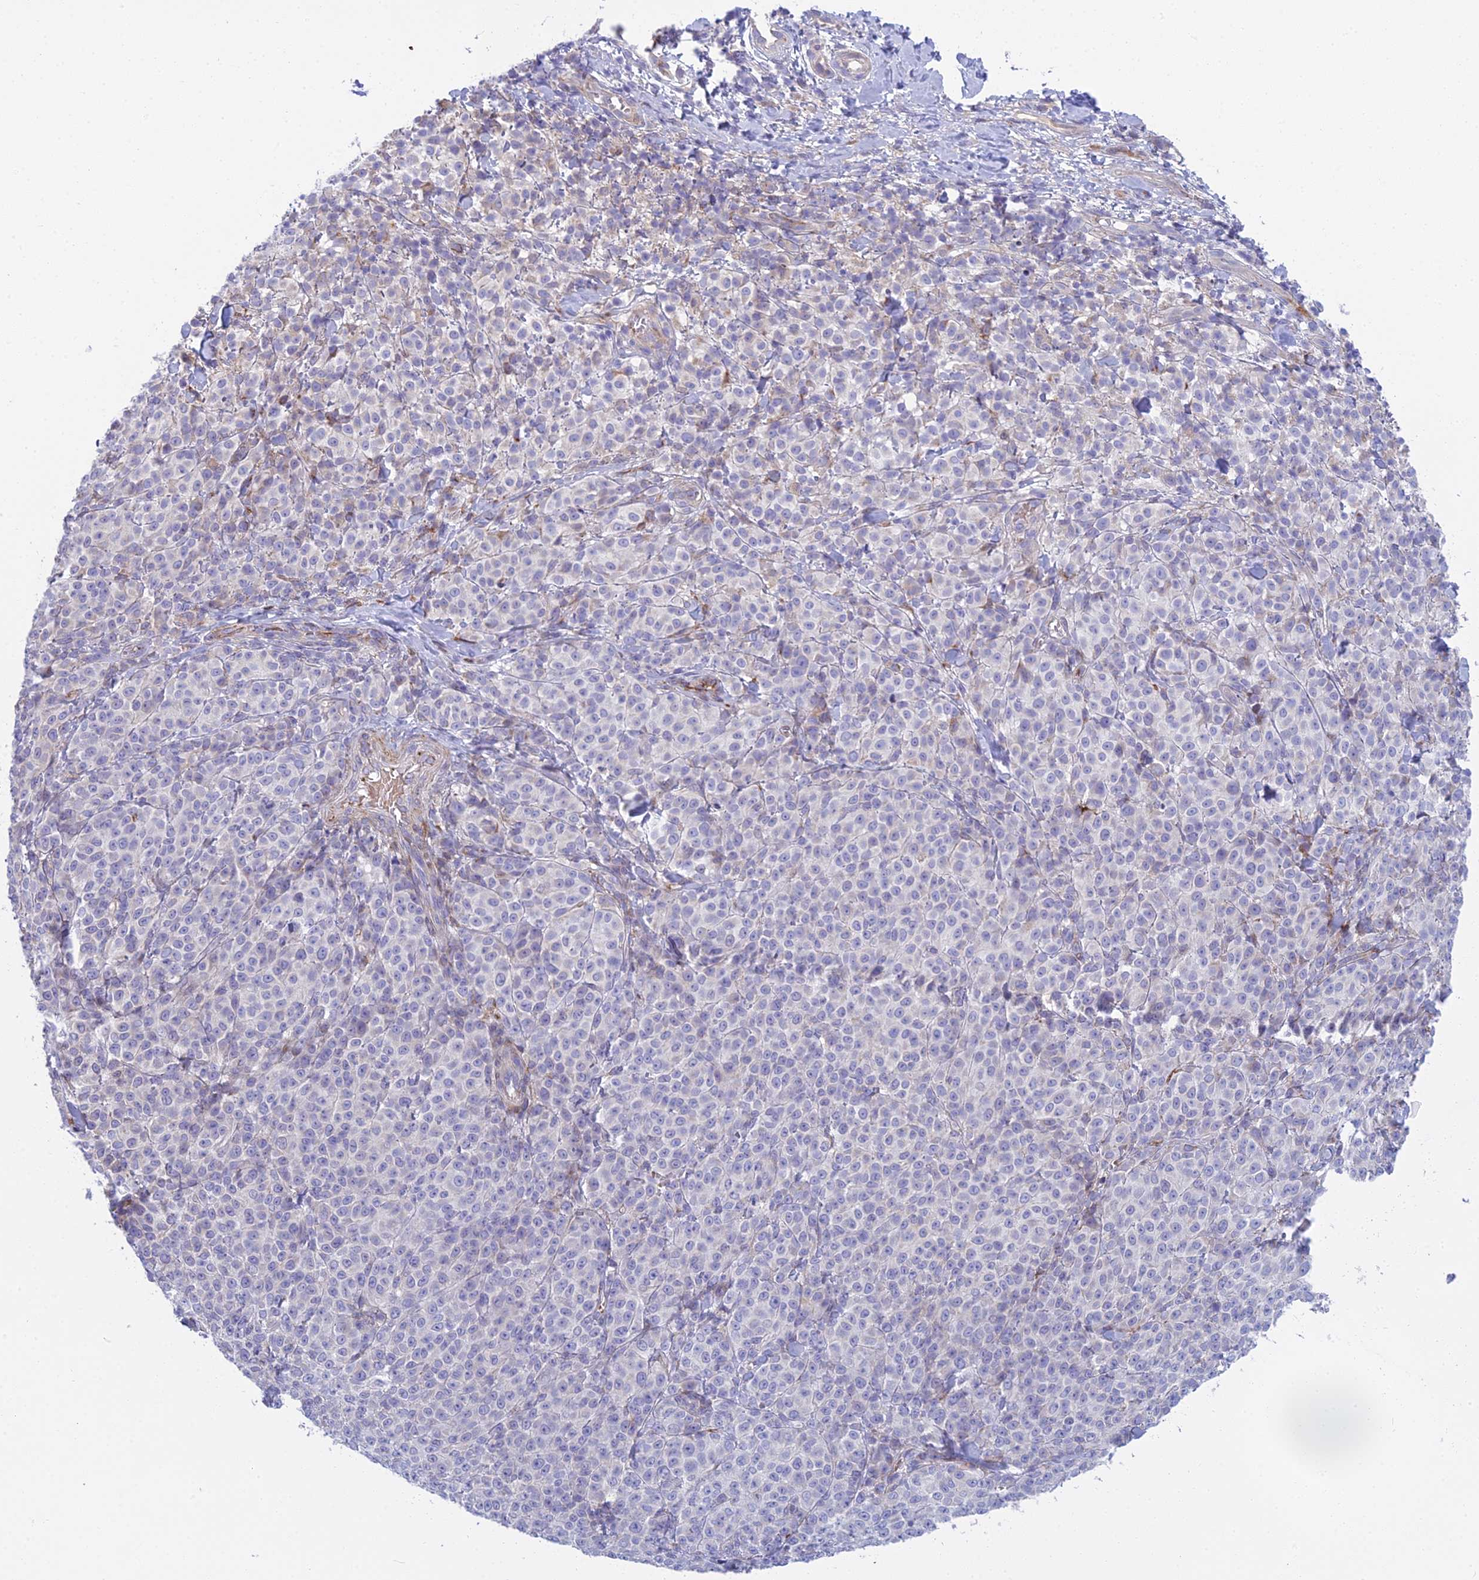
{"staining": {"intensity": "negative", "quantity": "none", "location": "none"}, "tissue": "melanoma", "cell_type": "Tumor cells", "image_type": "cancer", "snomed": [{"axis": "morphology", "description": "Normal tissue, NOS"}, {"axis": "morphology", "description": "Malignant melanoma, NOS"}, {"axis": "topography", "description": "Skin"}], "caption": "Immunohistochemistry of human melanoma displays no positivity in tumor cells. Brightfield microscopy of immunohistochemistry stained with DAB (brown) and hematoxylin (blue), captured at high magnification.", "gene": "PCDHB14", "patient": {"sex": "female", "age": 34}}